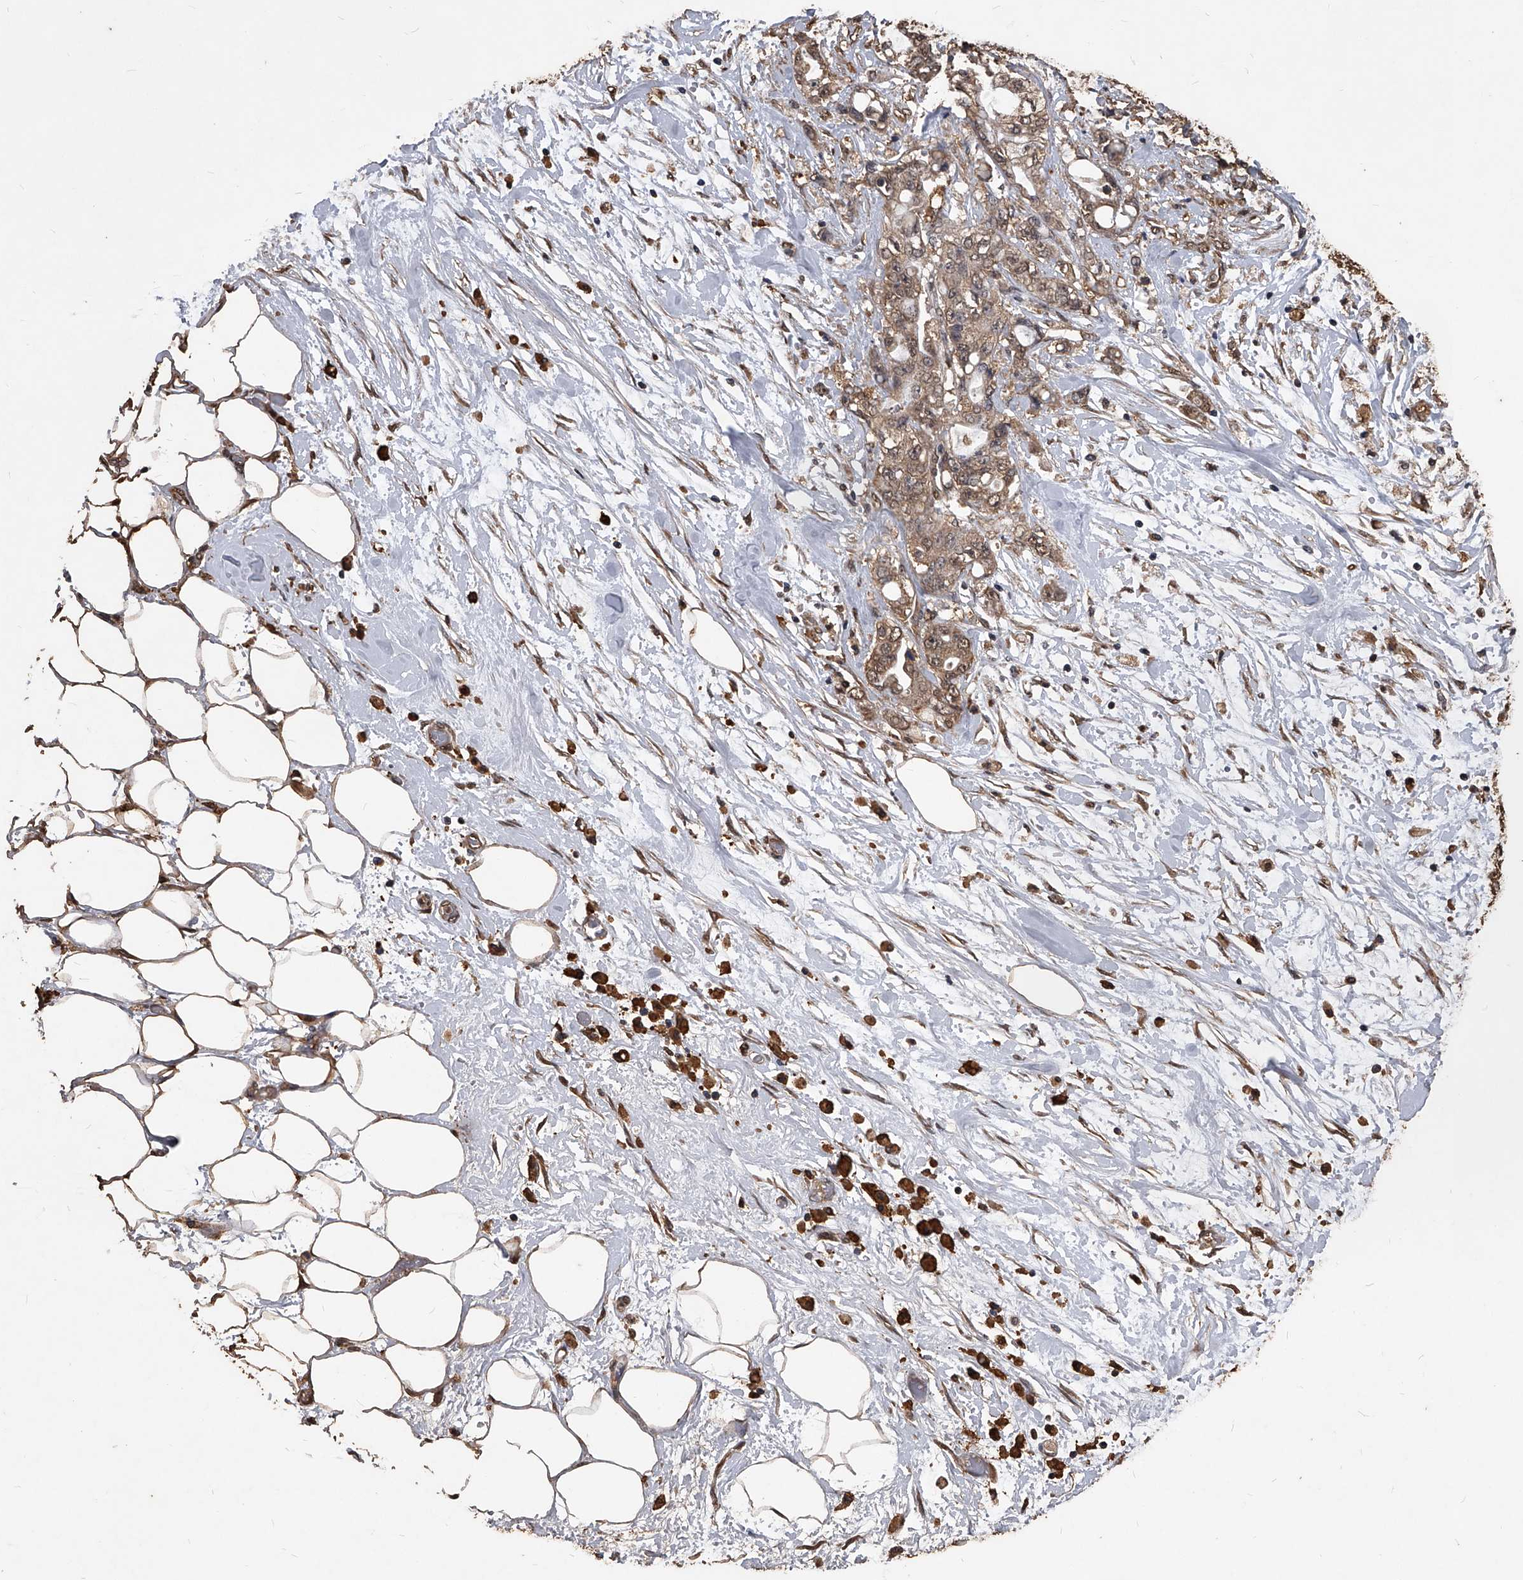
{"staining": {"intensity": "weak", "quantity": ">75%", "location": "cytoplasmic/membranous"}, "tissue": "pancreatic cancer", "cell_type": "Tumor cells", "image_type": "cancer", "snomed": [{"axis": "morphology", "description": "Adenocarcinoma, NOS"}, {"axis": "topography", "description": "Pancreas"}], "caption": "A brown stain labels weak cytoplasmic/membranous expression of a protein in human pancreatic cancer tumor cells.", "gene": "FBXL4", "patient": {"sex": "male", "age": 79}}